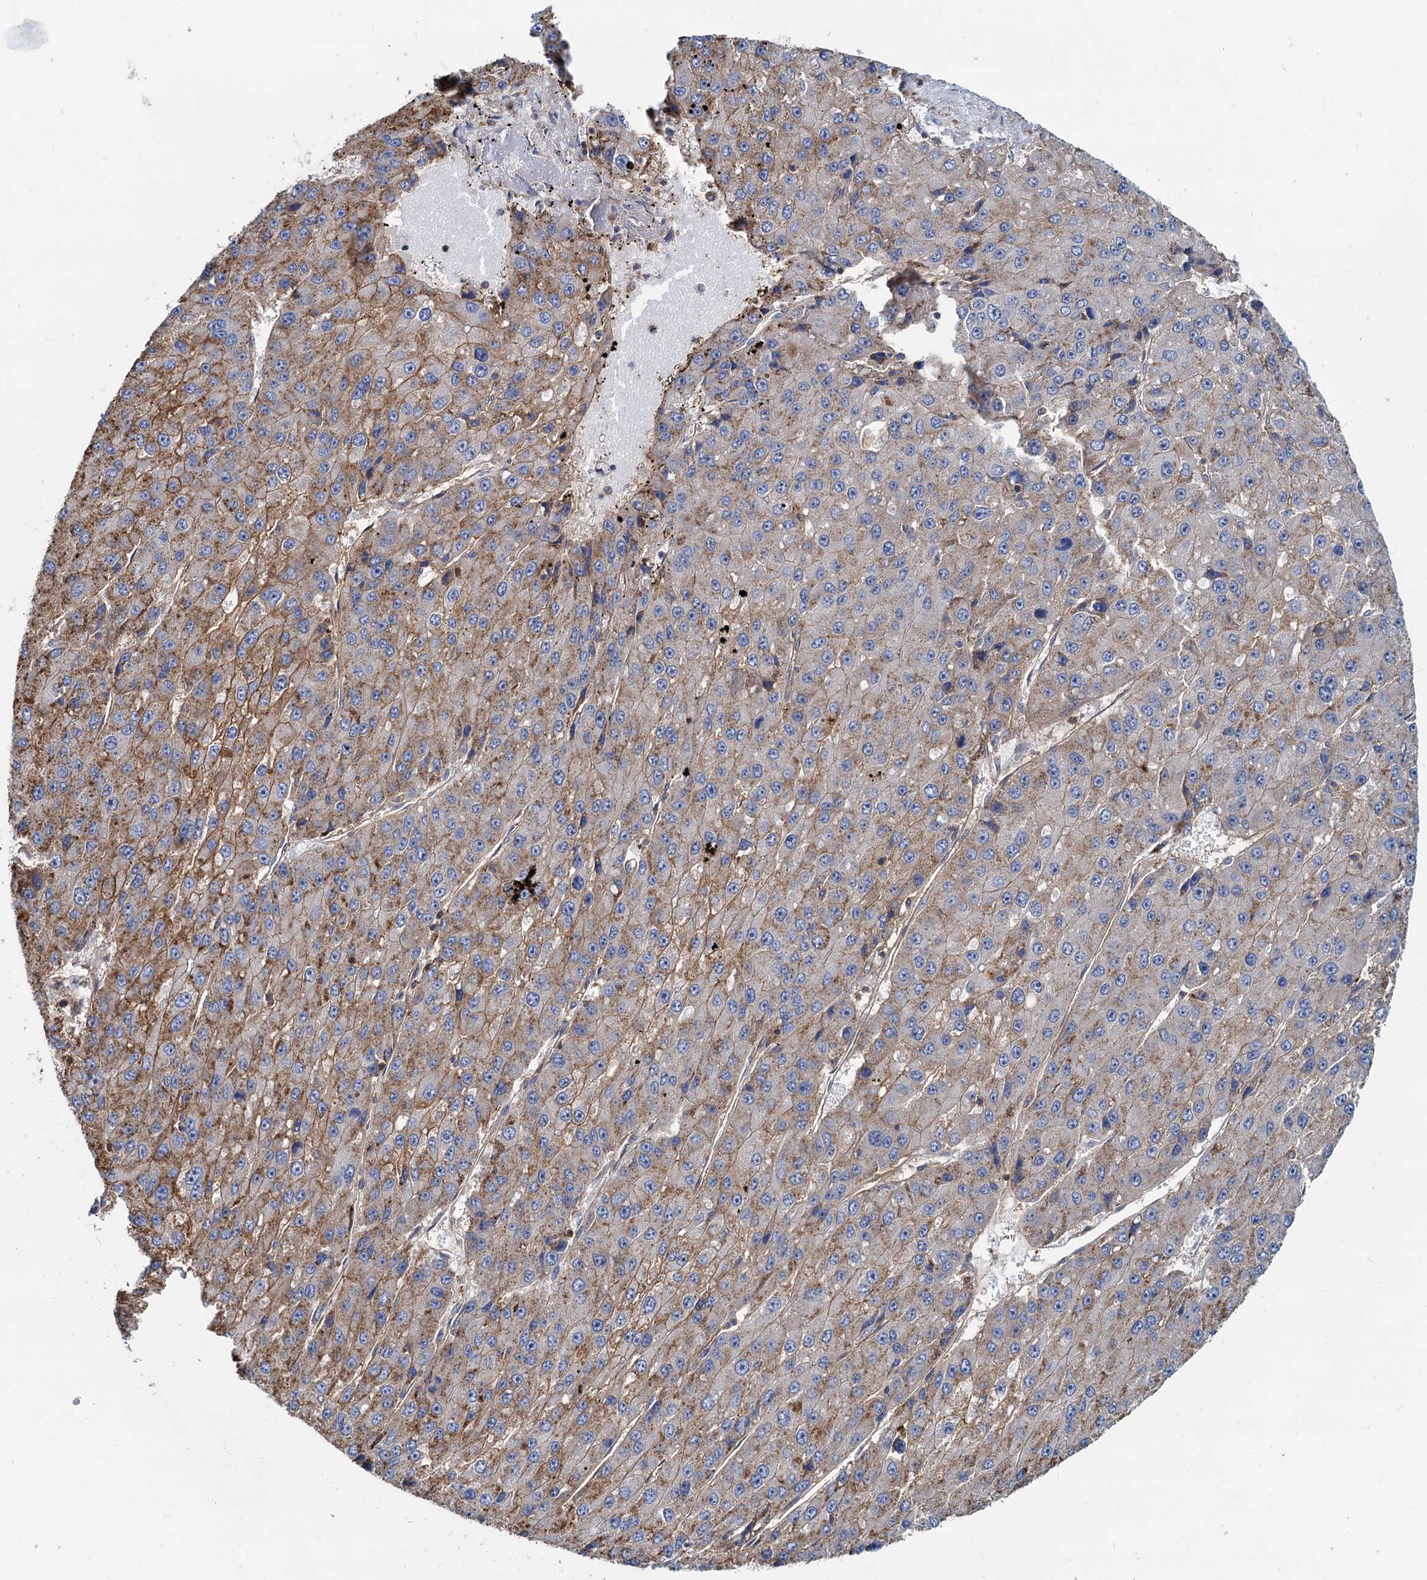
{"staining": {"intensity": "moderate", "quantity": ">75%", "location": "cytoplasmic/membranous"}, "tissue": "liver cancer", "cell_type": "Tumor cells", "image_type": "cancer", "snomed": [{"axis": "morphology", "description": "Carcinoma, Hepatocellular, NOS"}, {"axis": "topography", "description": "Liver"}], "caption": "The histopathology image reveals staining of hepatocellular carcinoma (liver), revealing moderate cytoplasmic/membranous protein staining (brown color) within tumor cells.", "gene": "LNX2", "patient": {"sex": "female", "age": 73}}